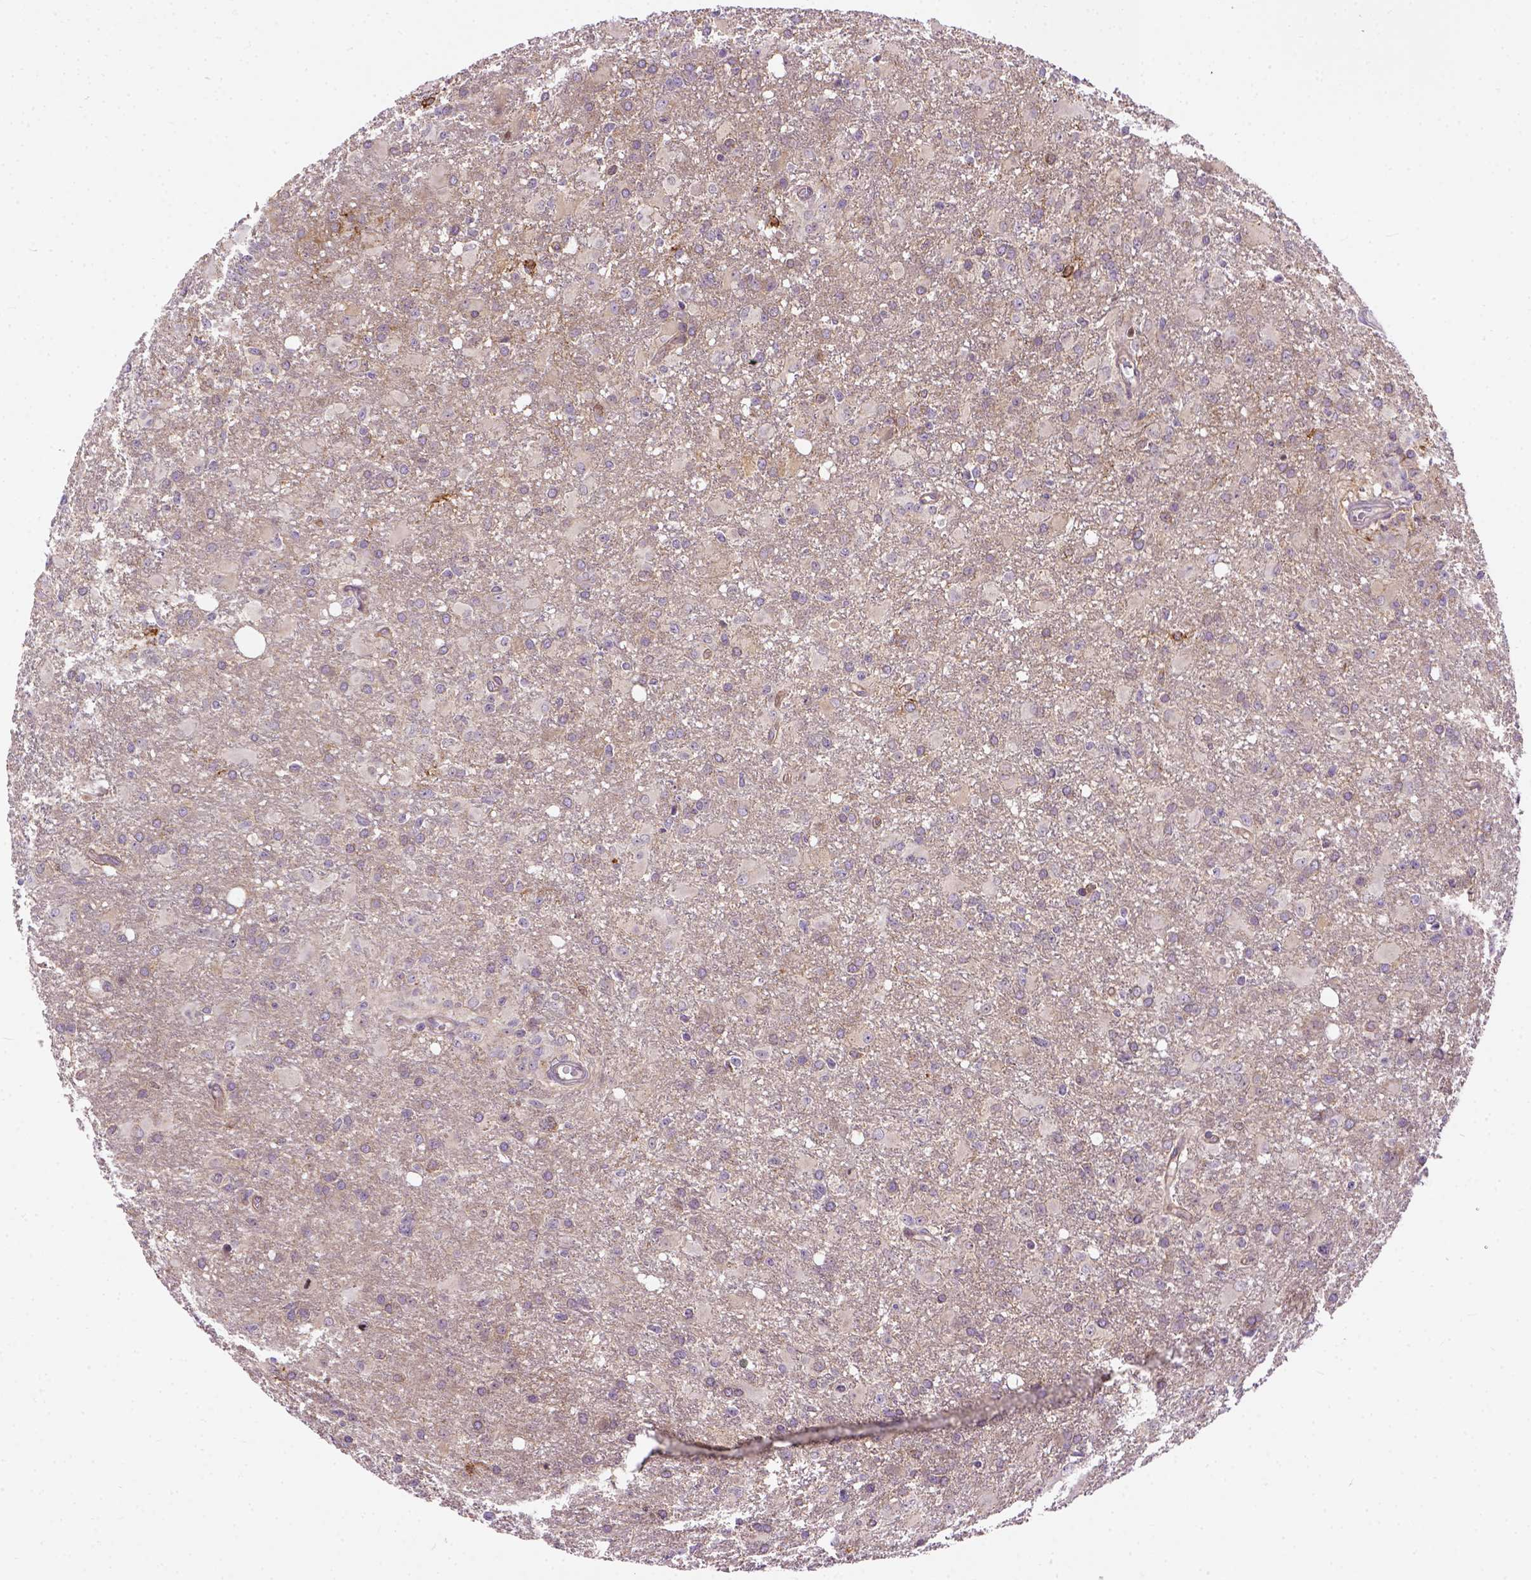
{"staining": {"intensity": "weak", "quantity": "<25%", "location": "cytoplasmic/membranous"}, "tissue": "glioma", "cell_type": "Tumor cells", "image_type": "cancer", "snomed": [{"axis": "morphology", "description": "Glioma, malignant, High grade"}, {"axis": "topography", "description": "Brain"}], "caption": "Glioma stained for a protein using immunohistochemistry (IHC) demonstrates no staining tumor cells.", "gene": "KAZN", "patient": {"sex": "male", "age": 68}}